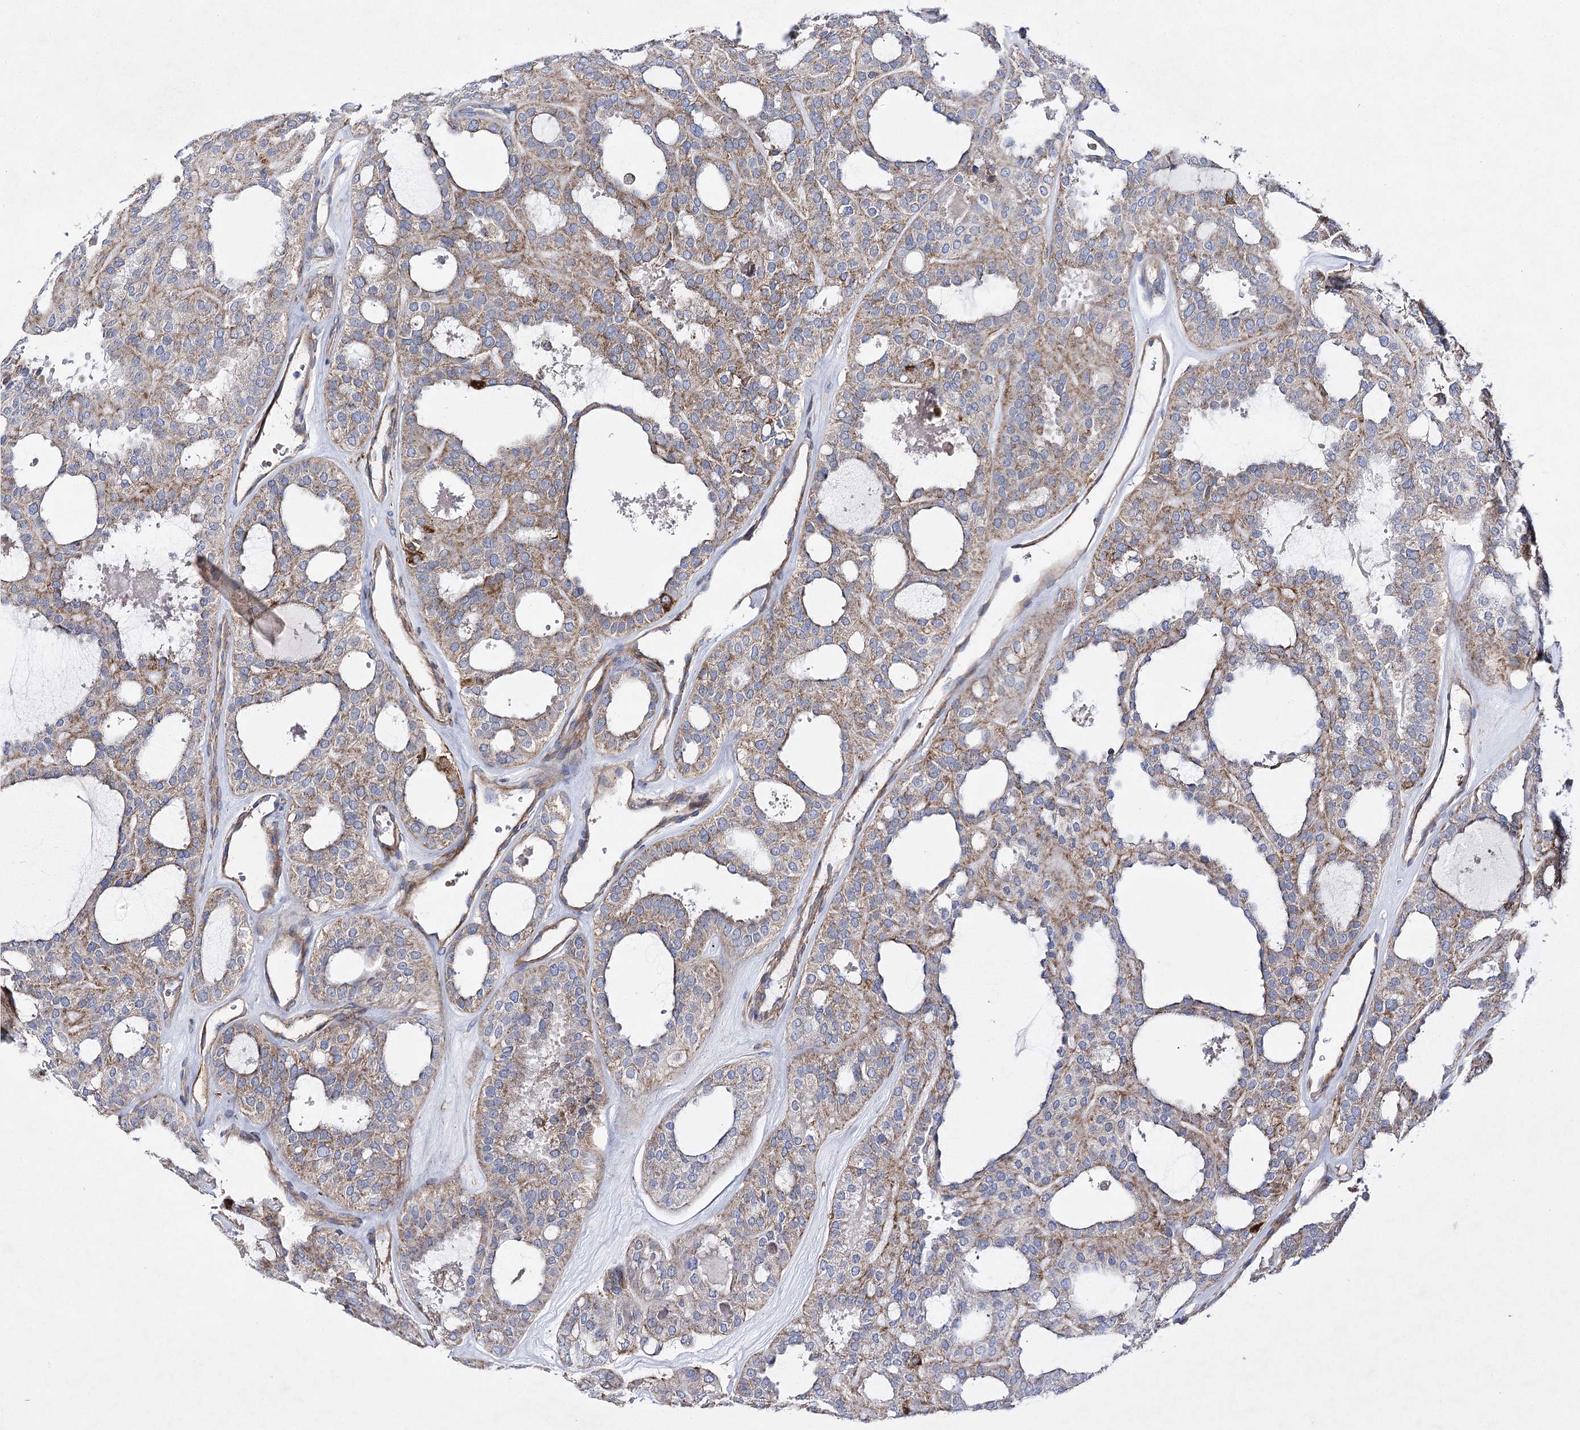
{"staining": {"intensity": "moderate", "quantity": ">75%", "location": "cytoplasmic/membranous"}, "tissue": "thyroid cancer", "cell_type": "Tumor cells", "image_type": "cancer", "snomed": [{"axis": "morphology", "description": "Follicular adenoma carcinoma, NOS"}, {"axis": "topography", "description": "Thyroid gland"}], "caption": "Immunohistochemical staining of human thyroid cancer demonstrates medium levels of moderate cytoplasmic/membranous protein expression in approximately >75% of tumor cells.", "gene": "COX15", "patient": {"sex": "male", "age": 75}}